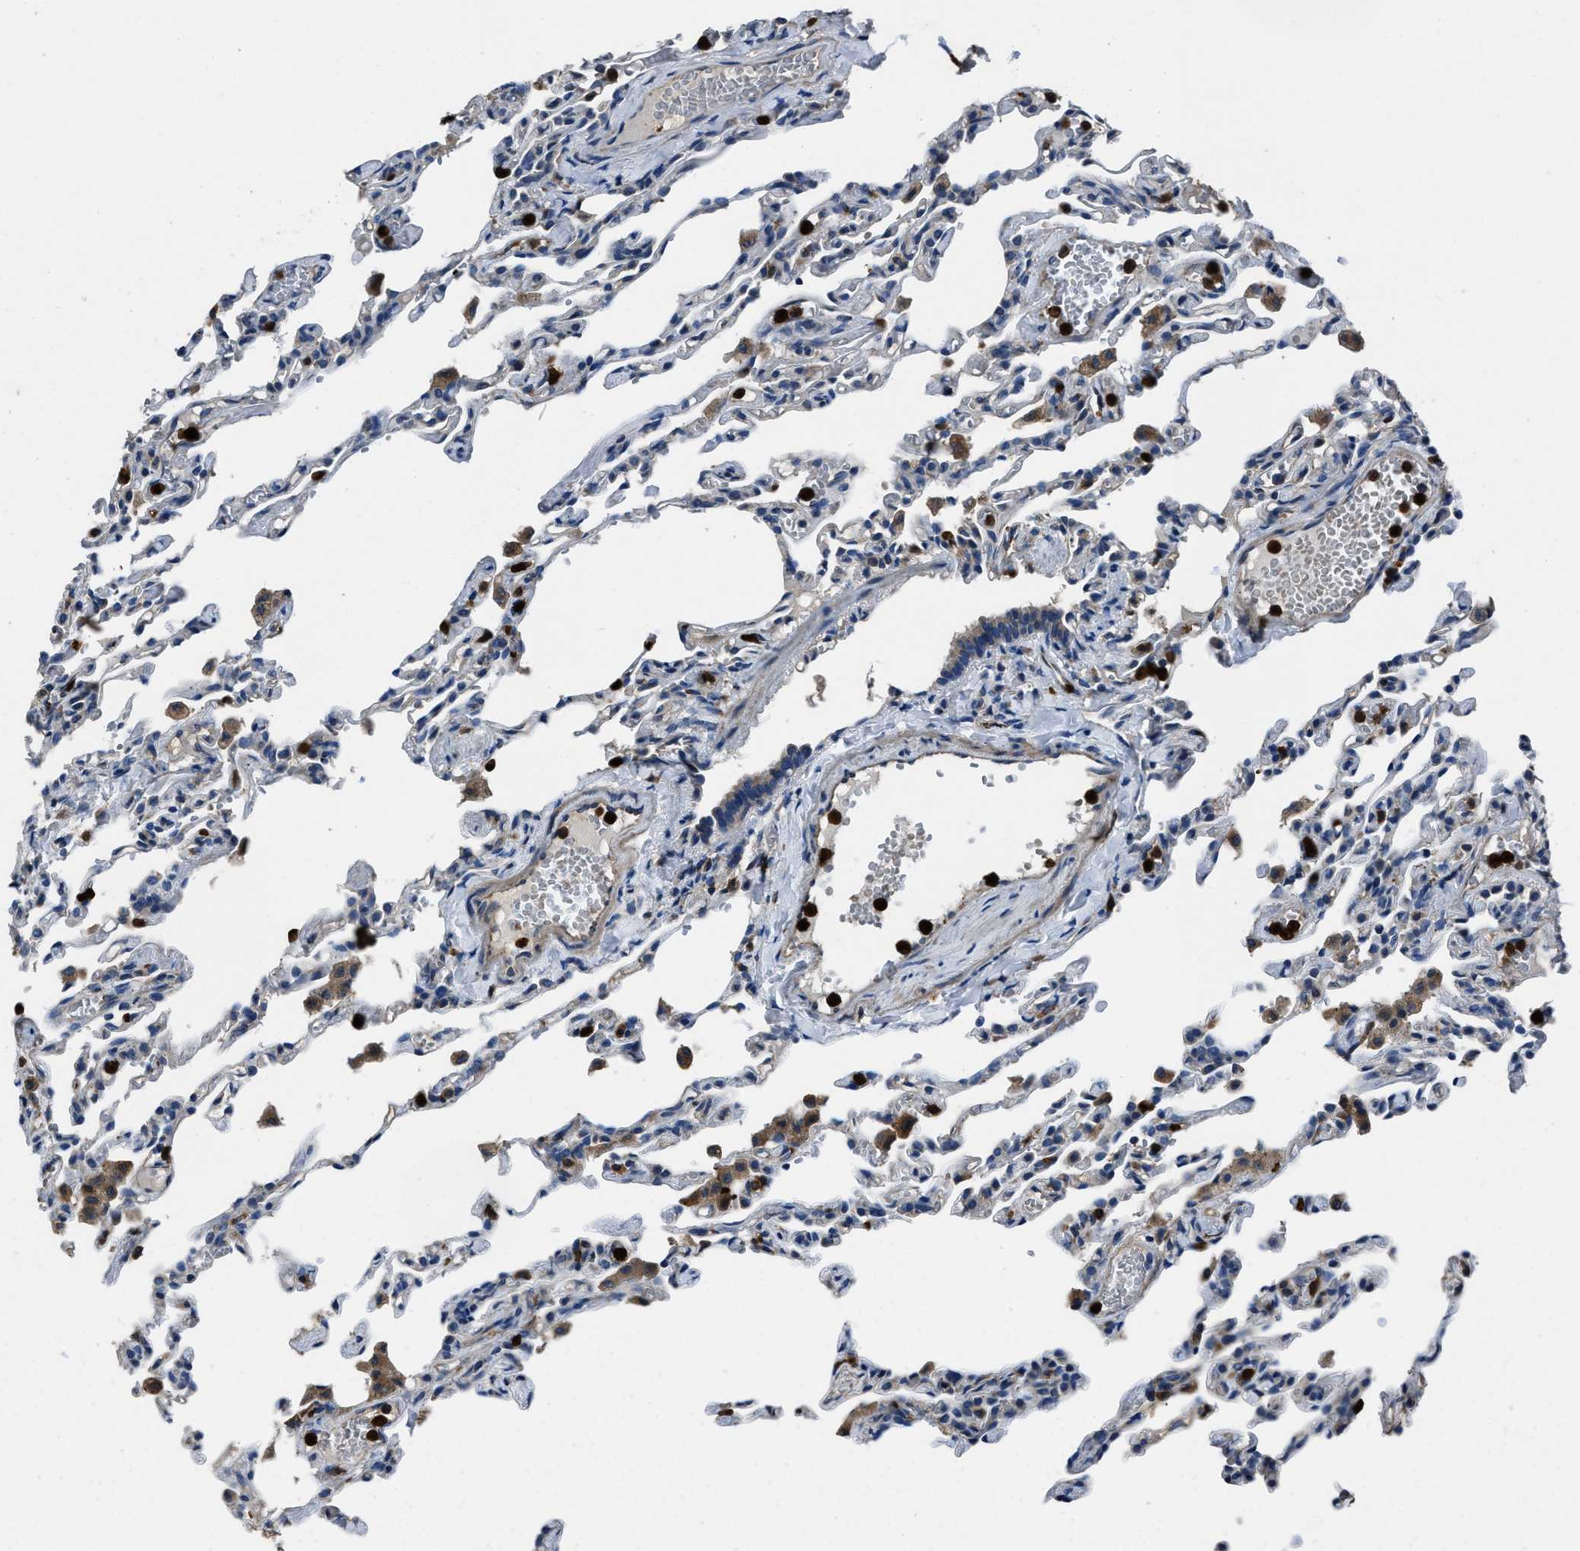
{"staining": {"intensity": "negative", "quantity": "none", "location": "none"}, "tissue": "lung", "cell_type": "Alveolar cells", "image_type": "normal", "snomed": [{"axis": "morphology", "description": "Normal tissue, NOS"}, {"axis": "topography", "description": "Lung"}], "caption": "Alveolar cells show no significant staining in benign lung. (DAB immunohistochemistry, high magnification).", "gene": "ANGPT1", "patient": {"sex": "male", "age": 21}}